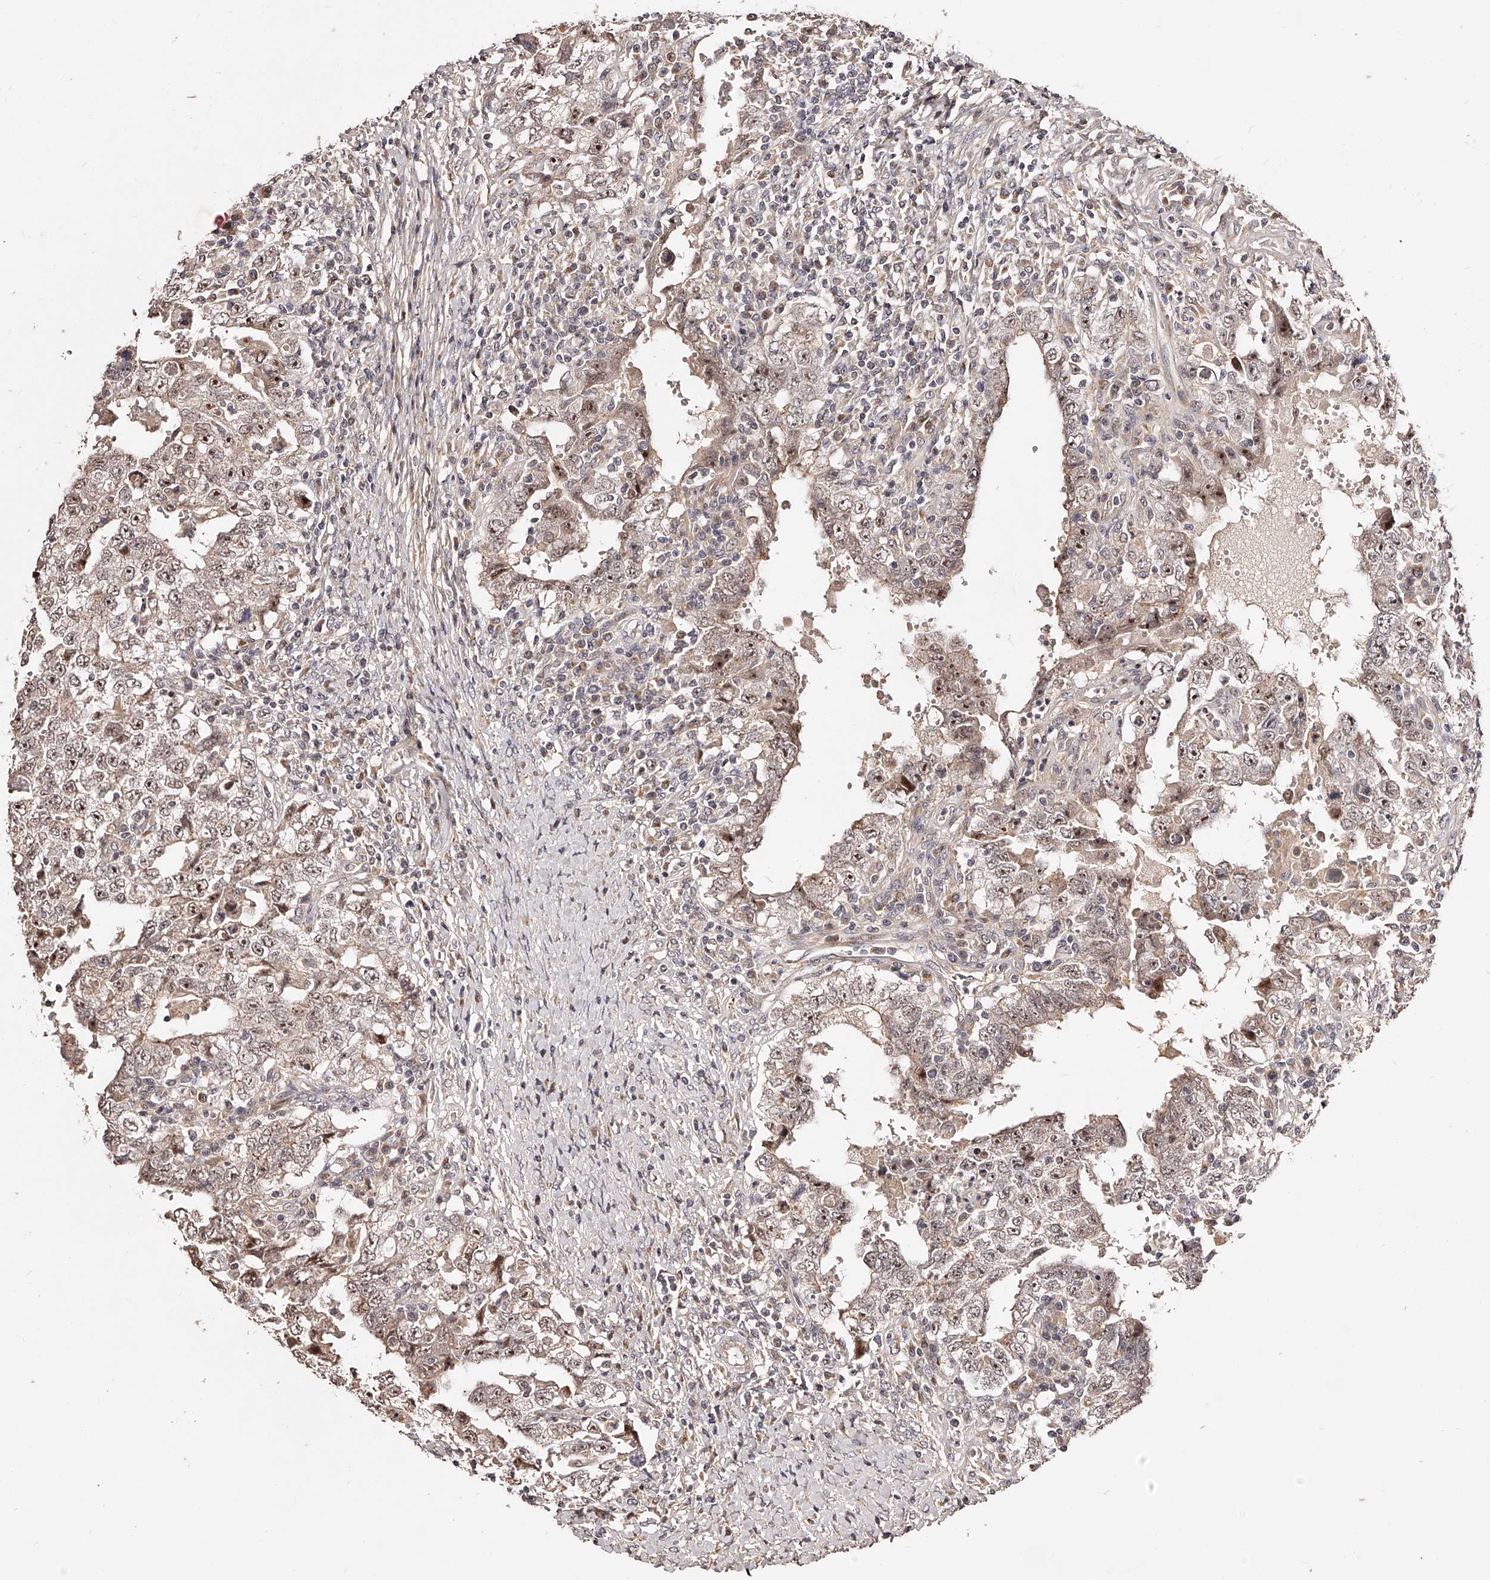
{"staining": {"intensity": "moderate", "quantity": ">75%", "location": "nuclear"}, "tissue": "testis cancer", "cell_type": "Tumor cells", "image_type": "cancer", "snomed": [{"axis": "morphology", "description": "Carcinoma, Embryonal, NOS"}, {"axis": "topography", "description": "Testis"}], "caption": "Testis embryonal carcinoma stained for a protein shows moderate nuclear positivity in tumor cells.", "gene": "ZNF502", "patient": {"sex": "male", "age": 26}}